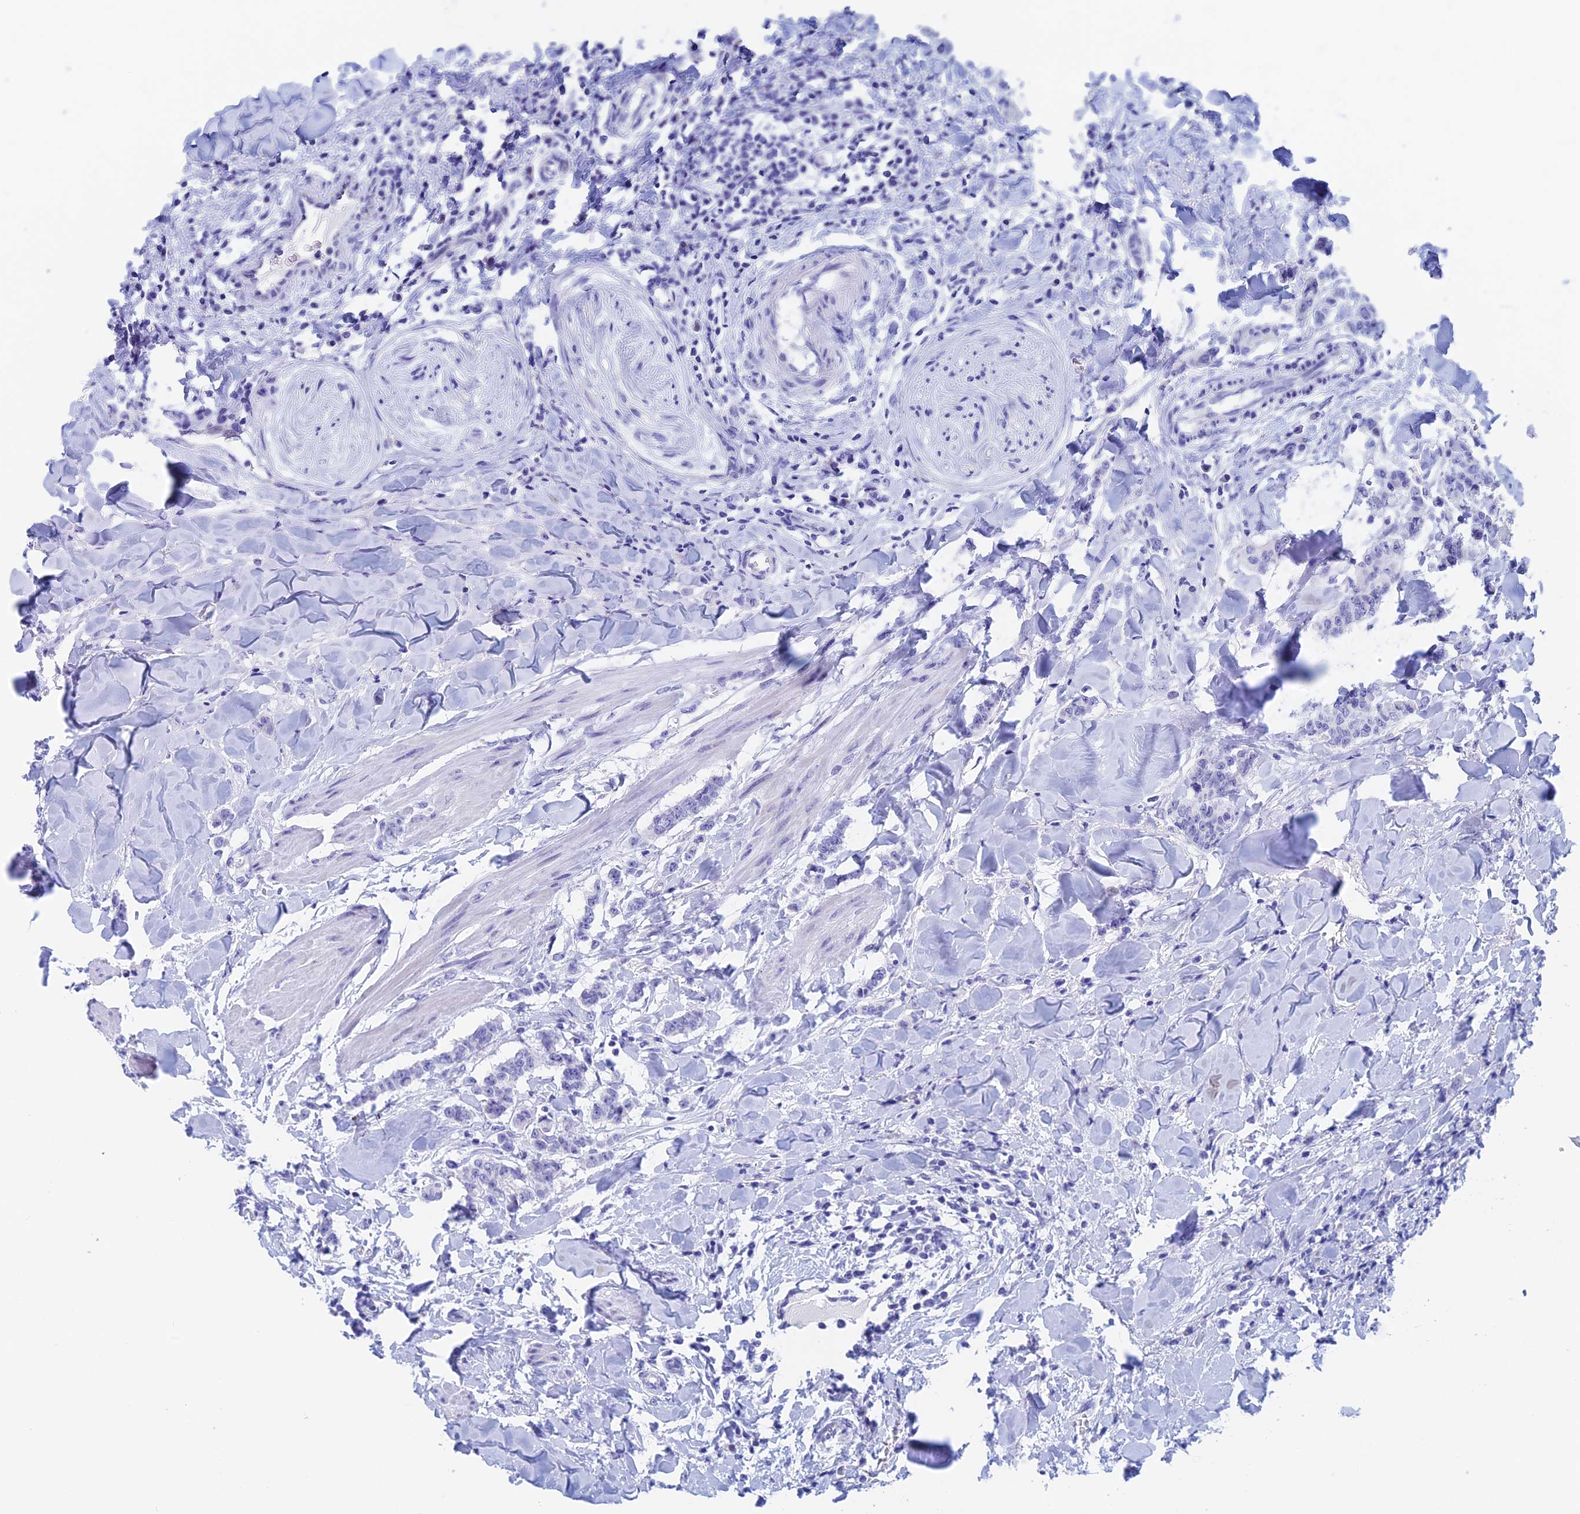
{"staining": {"intensity": "negative", "quantity": "none", "location": "none"}, "tissue": "breast cancer", "cell_type": "Tumor cells", "image_type": "cancer", "snomed": [{"axis": "morphology", "description": "Duct carcinoma"}, {"axis": "topography", "description": "Breast"}], "caption": "An IHC image of invasive ductal carcinoma (breast) is shown. There is no staining in tumor cells of invasive ductal carcinoma (breast). Nuclei are stained in blue.", "gene": "PSMC3IP", "patient": {"sex": "female", "age": 40}}